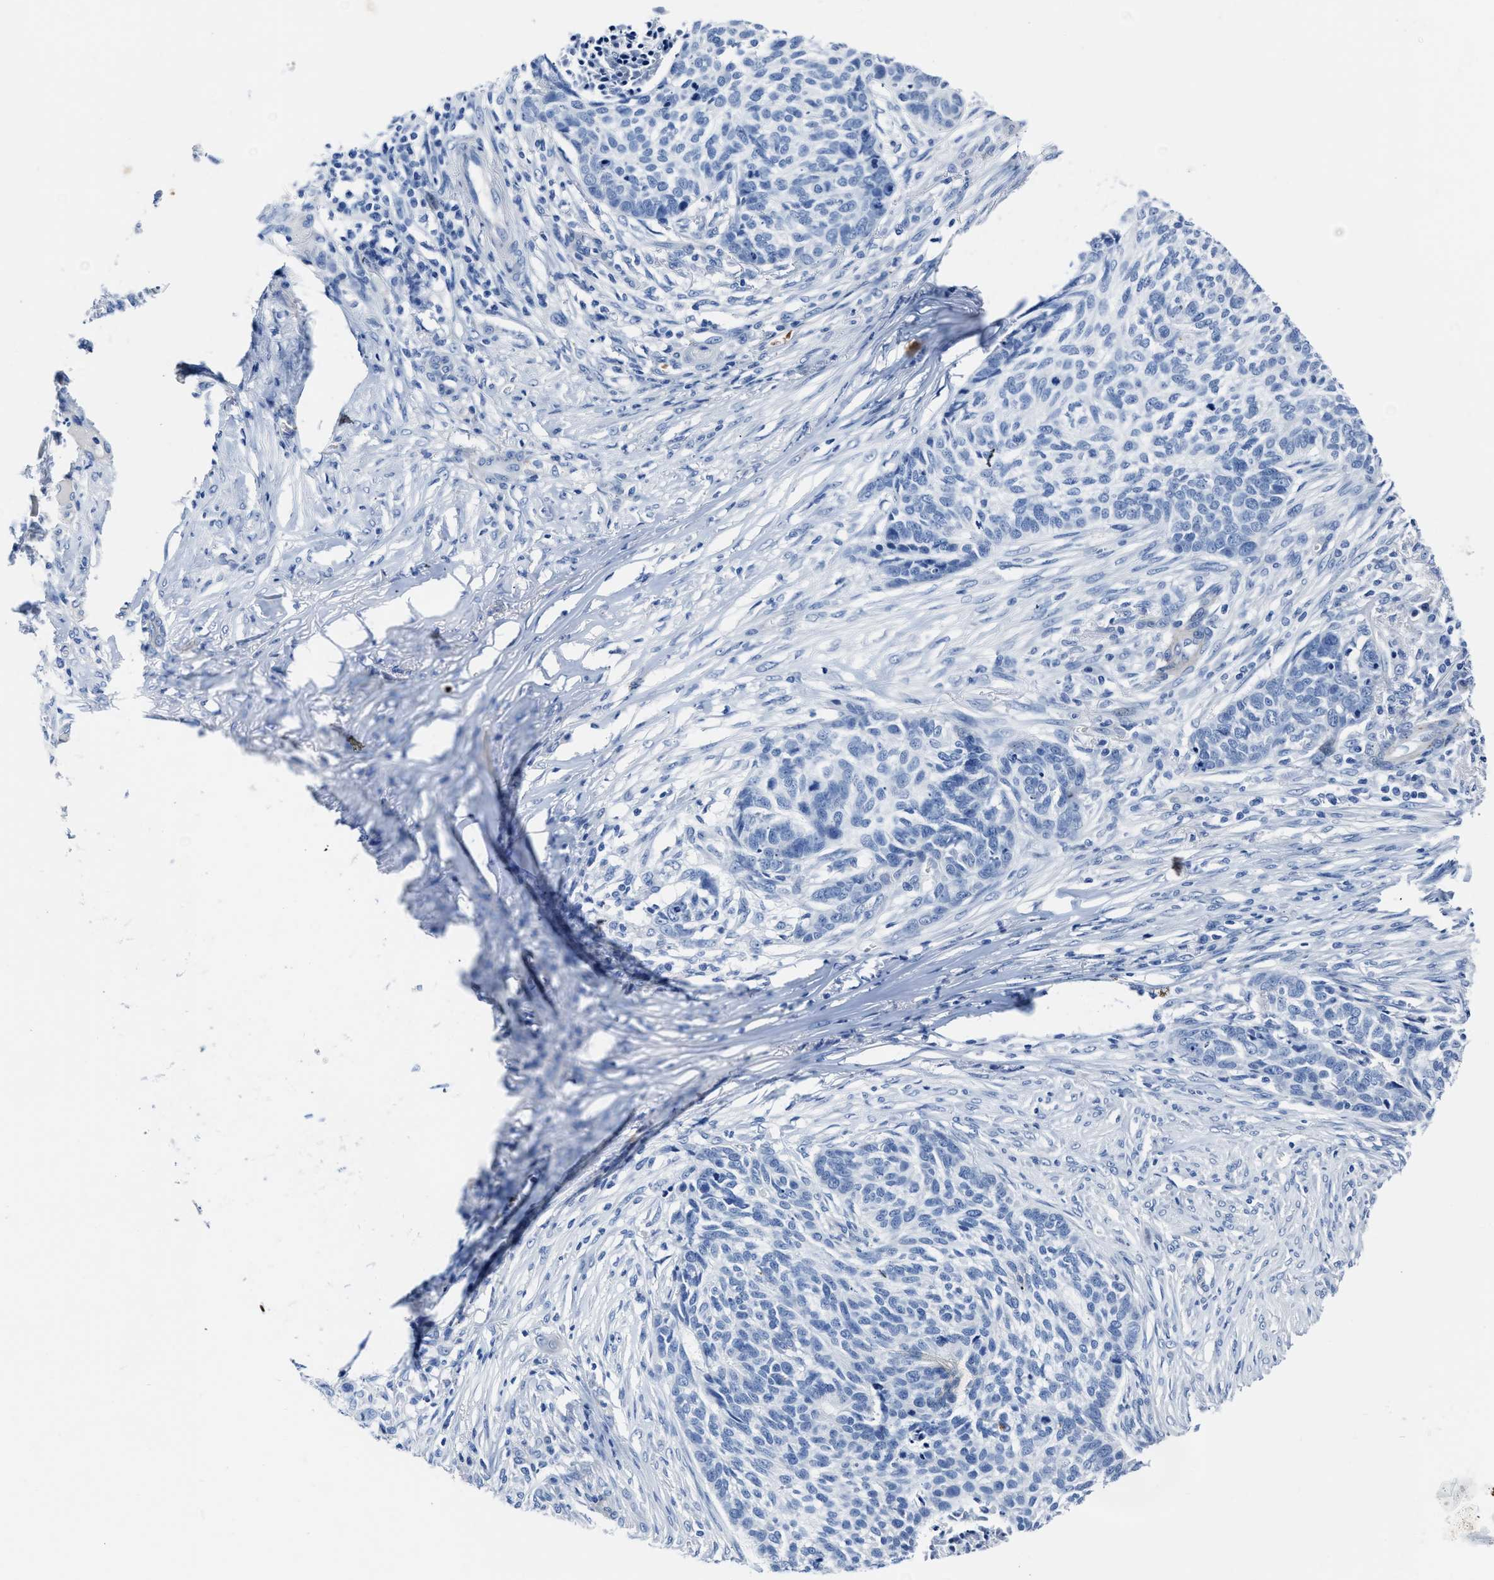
{"staining": {"intensity": "negative", "quantity": "none", "location": "none"}, "tissue": "skin cancer", "cell_type": "Tumor cells", "image_type": "cancer", "snomed": [{"axis": "morphology", "description": "Basal cell carcinoma"}, {"axis": "topography", "description": "Skin"}], "caption": "High magnification brightfield microscopy of skin cancer stained with DAB (brown) and counterstained with hematoxylin (blue): tumor cells show no significant positivity. The staining is performed using DAB (3,3'-diaminobenzidine) brown chromogen with nuclei counter-stained in using hematoxylin.", "gene": "KCNMB3", "patient": {"sex": "male", "age": 85}}